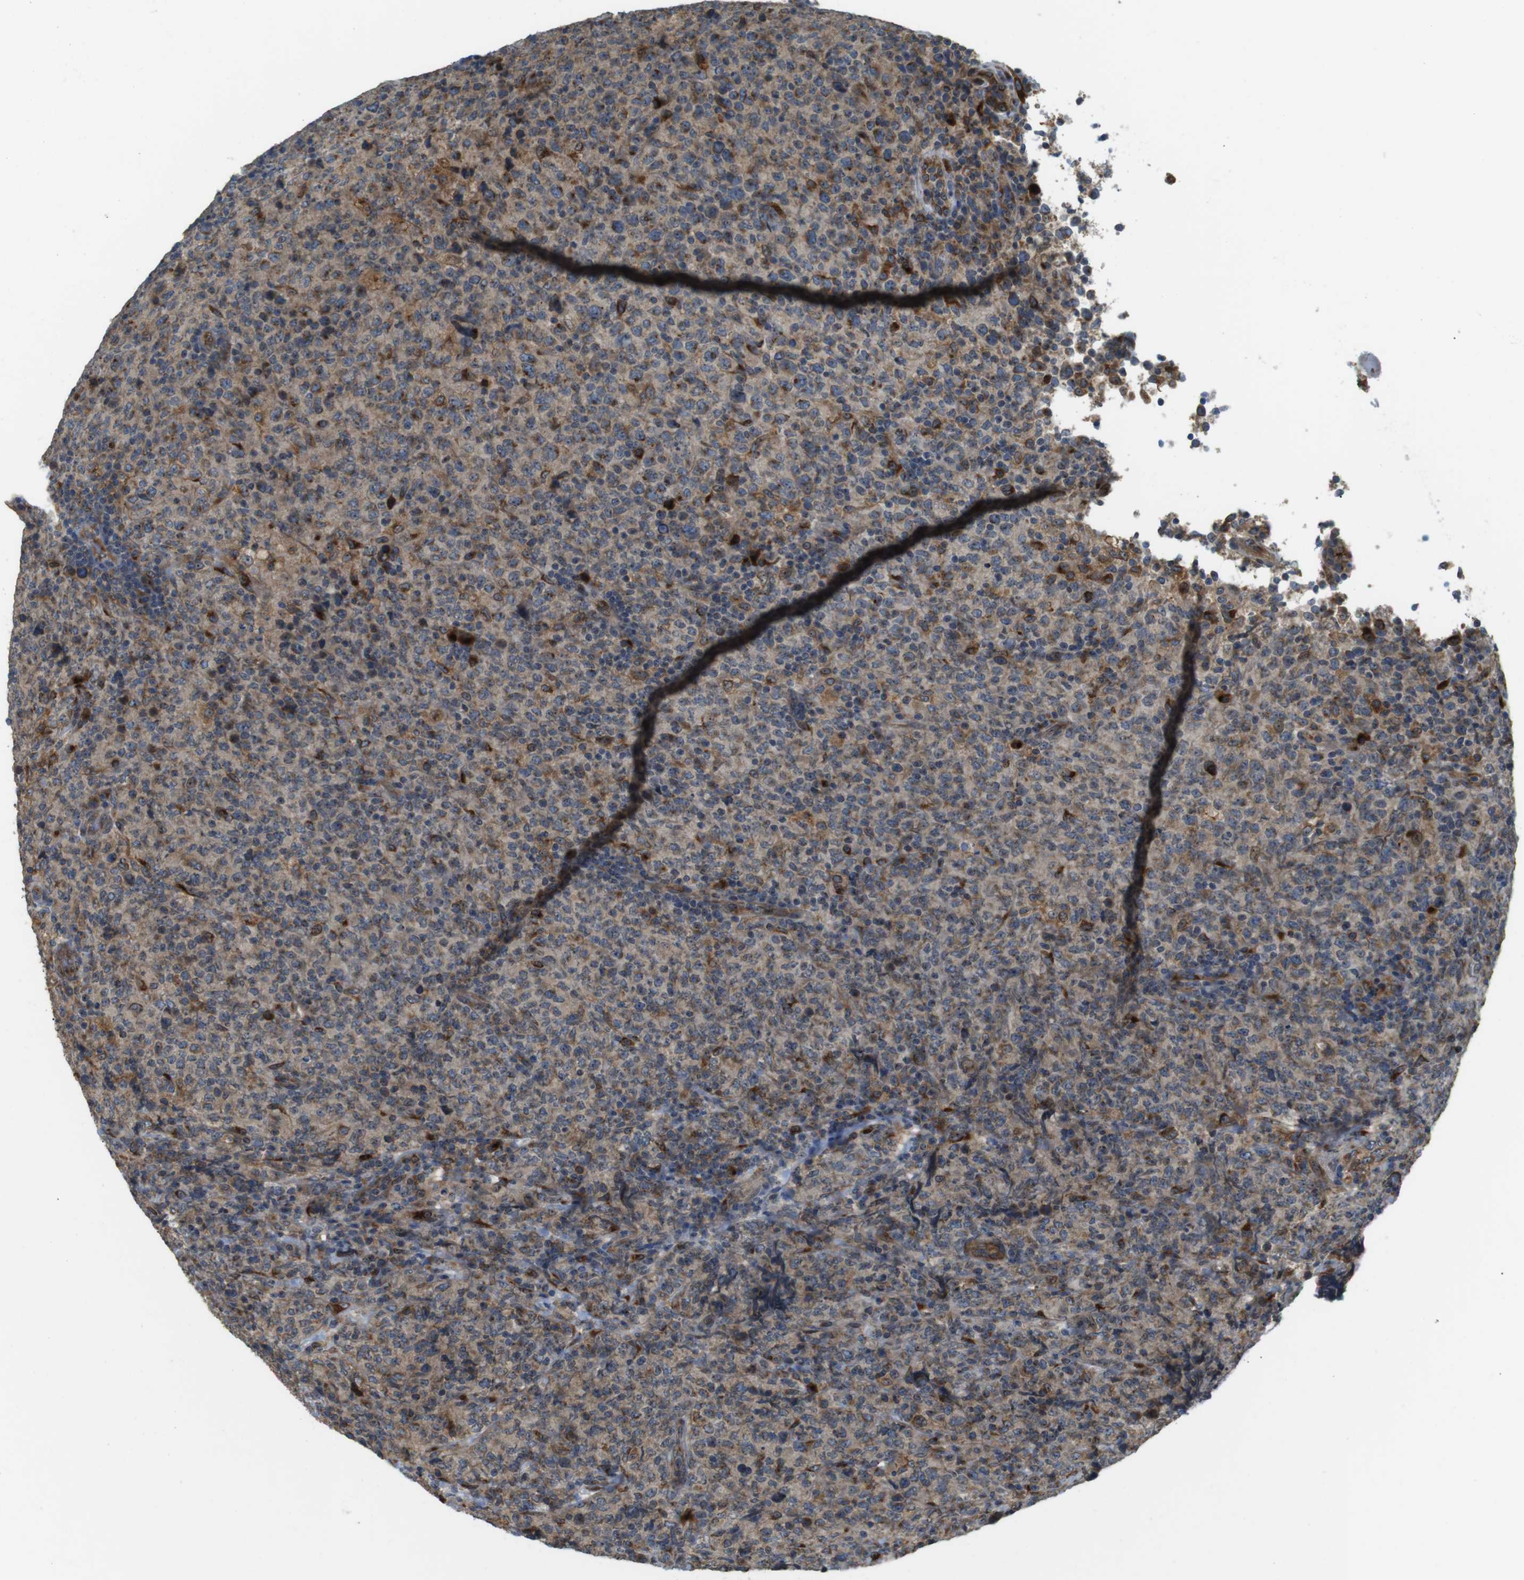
{"staining": {"intensity": "weak", "quantity": "25%-75%", "location": "cytoplasmic/membranous"}, "tissue": "lymphoma", "cell_type": "Tumor cells", "image_type": "cancer", "snomed": [{"axis": "morphology", "description": "Malignant lymphoma, non-Hodgkin's type, High grade"}, {"axis": "topography", "description": "Tonsil"}], "caption": "A low amount of weak cytoplasmic/membranous expression is present in about 25%-75% of tumor cells in lymphoma tissue.", "gene": "TMEM143", "patient": {"sex": "female", "age": 36}}